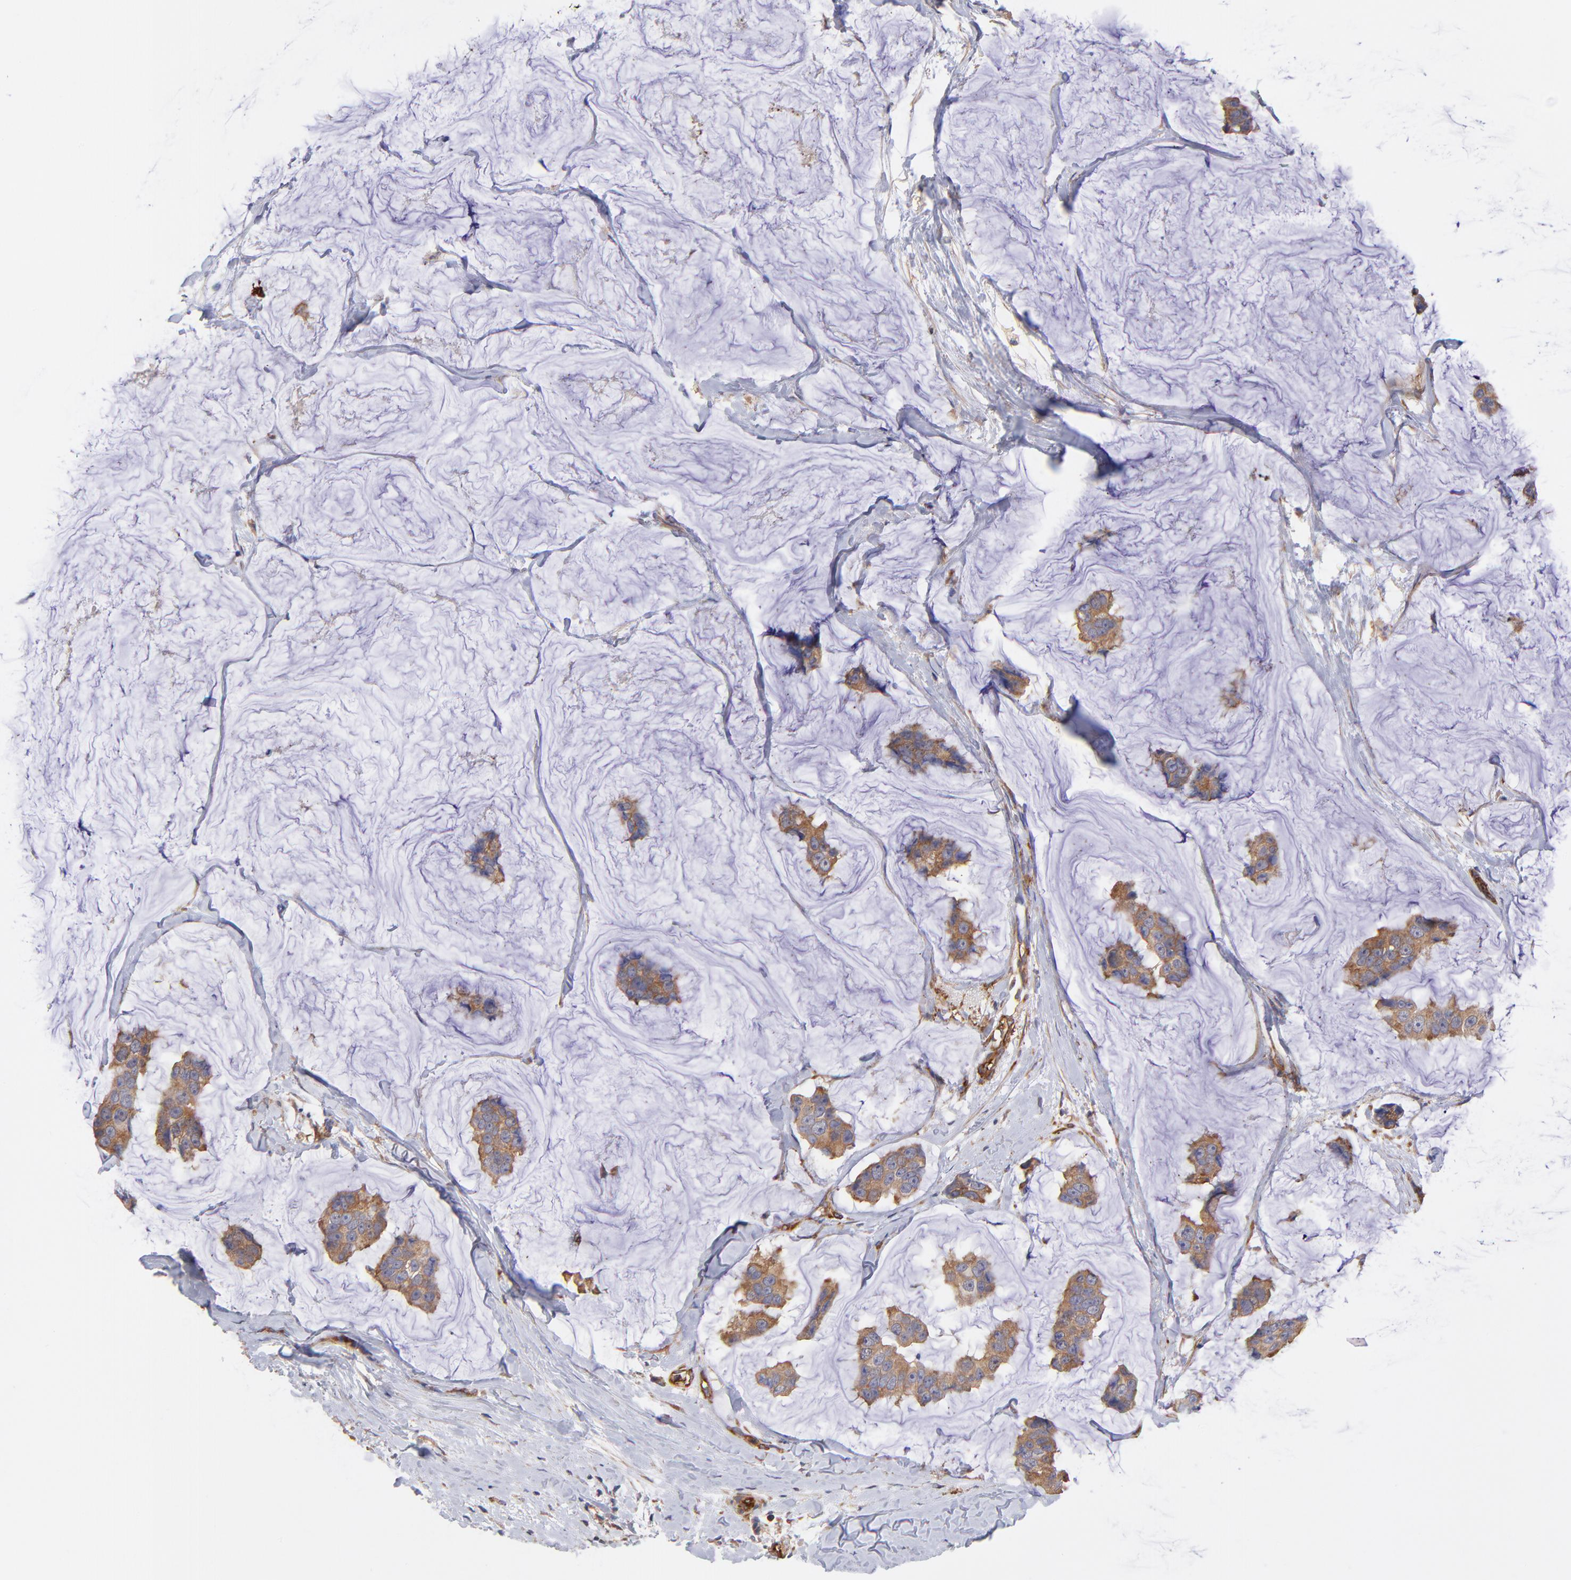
{"staining": {"intensity": "moderate", "quantity": ">75%", "location": "cytoplasmic/membranous"}, "tissue": "breast cancer", "cell_type": "Tumor cells", "image_type": "cancer", "snomed": [{"axis": "morphology", "description": "Normal tissue, NOS"}, {"axis": "morphology", "description": "Duct carcinoma"}, {"axis": "topography", "description": "Breast"}], "caption": "This is an image of IHC staining of invasive ductal carcinoma (breast), which shows moderate staining in the cytoplasmic/membranous of tumor cells.", "gene": "ASB7", "patient": {"sex": "female", "age": 50}}